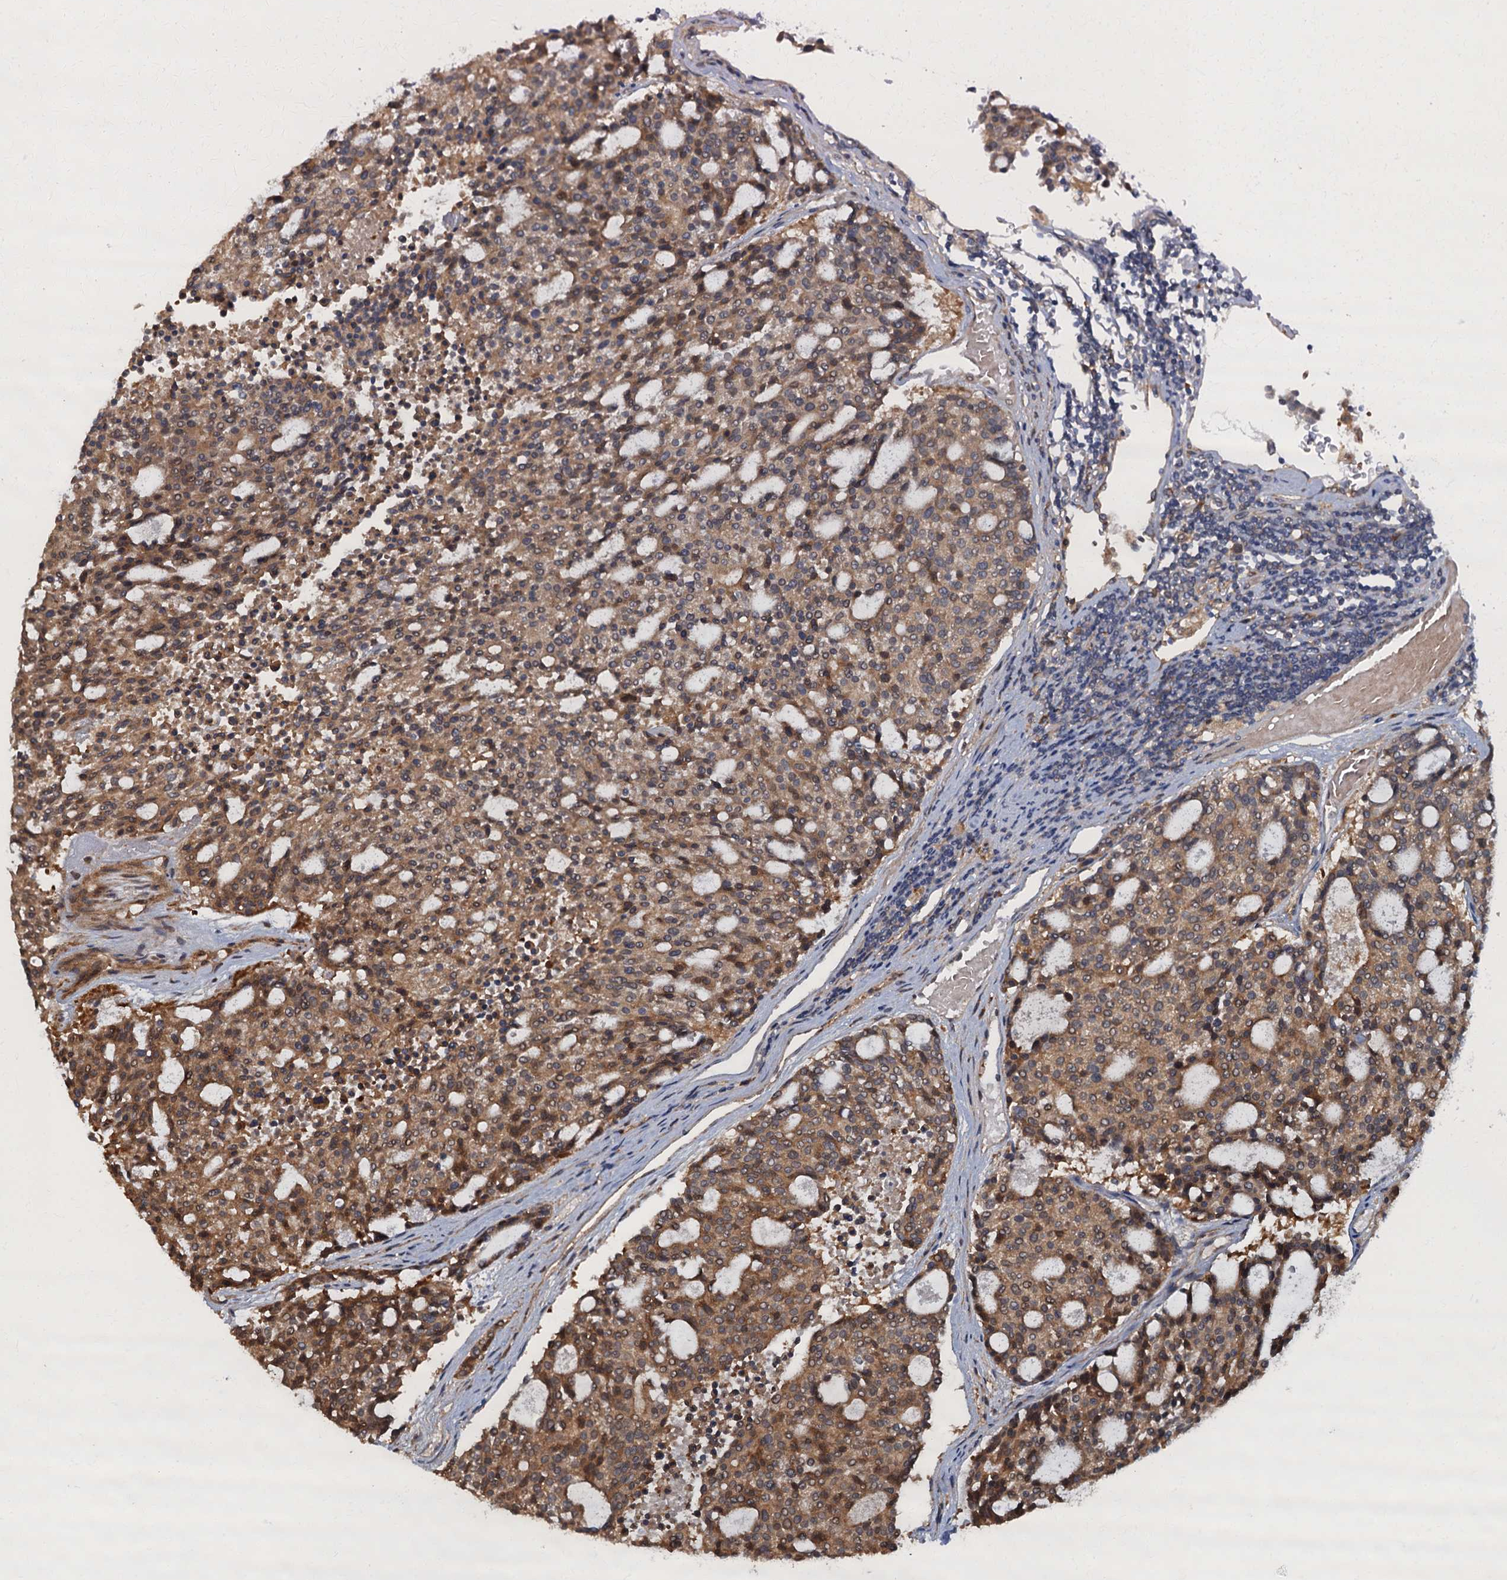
{"staining": {"intensity": "moderate", "quantity": ">75%", "location": "cytoplasmic/membranous"}, "tissue": "carcinoid", "cell_type": "Tumor cells", "image_type": "cancer", "snomed": [{"axis": "morphology", "description": "Carcinoid, malignant, NOS"}, {"axis": "topography", "description": "Pancreas"}], "caption": "This micrograph exhibits immunohistochemistry staining of human carcinoid, with medium moderate cytoplasmic/membranous staining in about >75% of tumor cells.", "gene": "TBCK", "patient": {"sex": "female", "age": 54}}